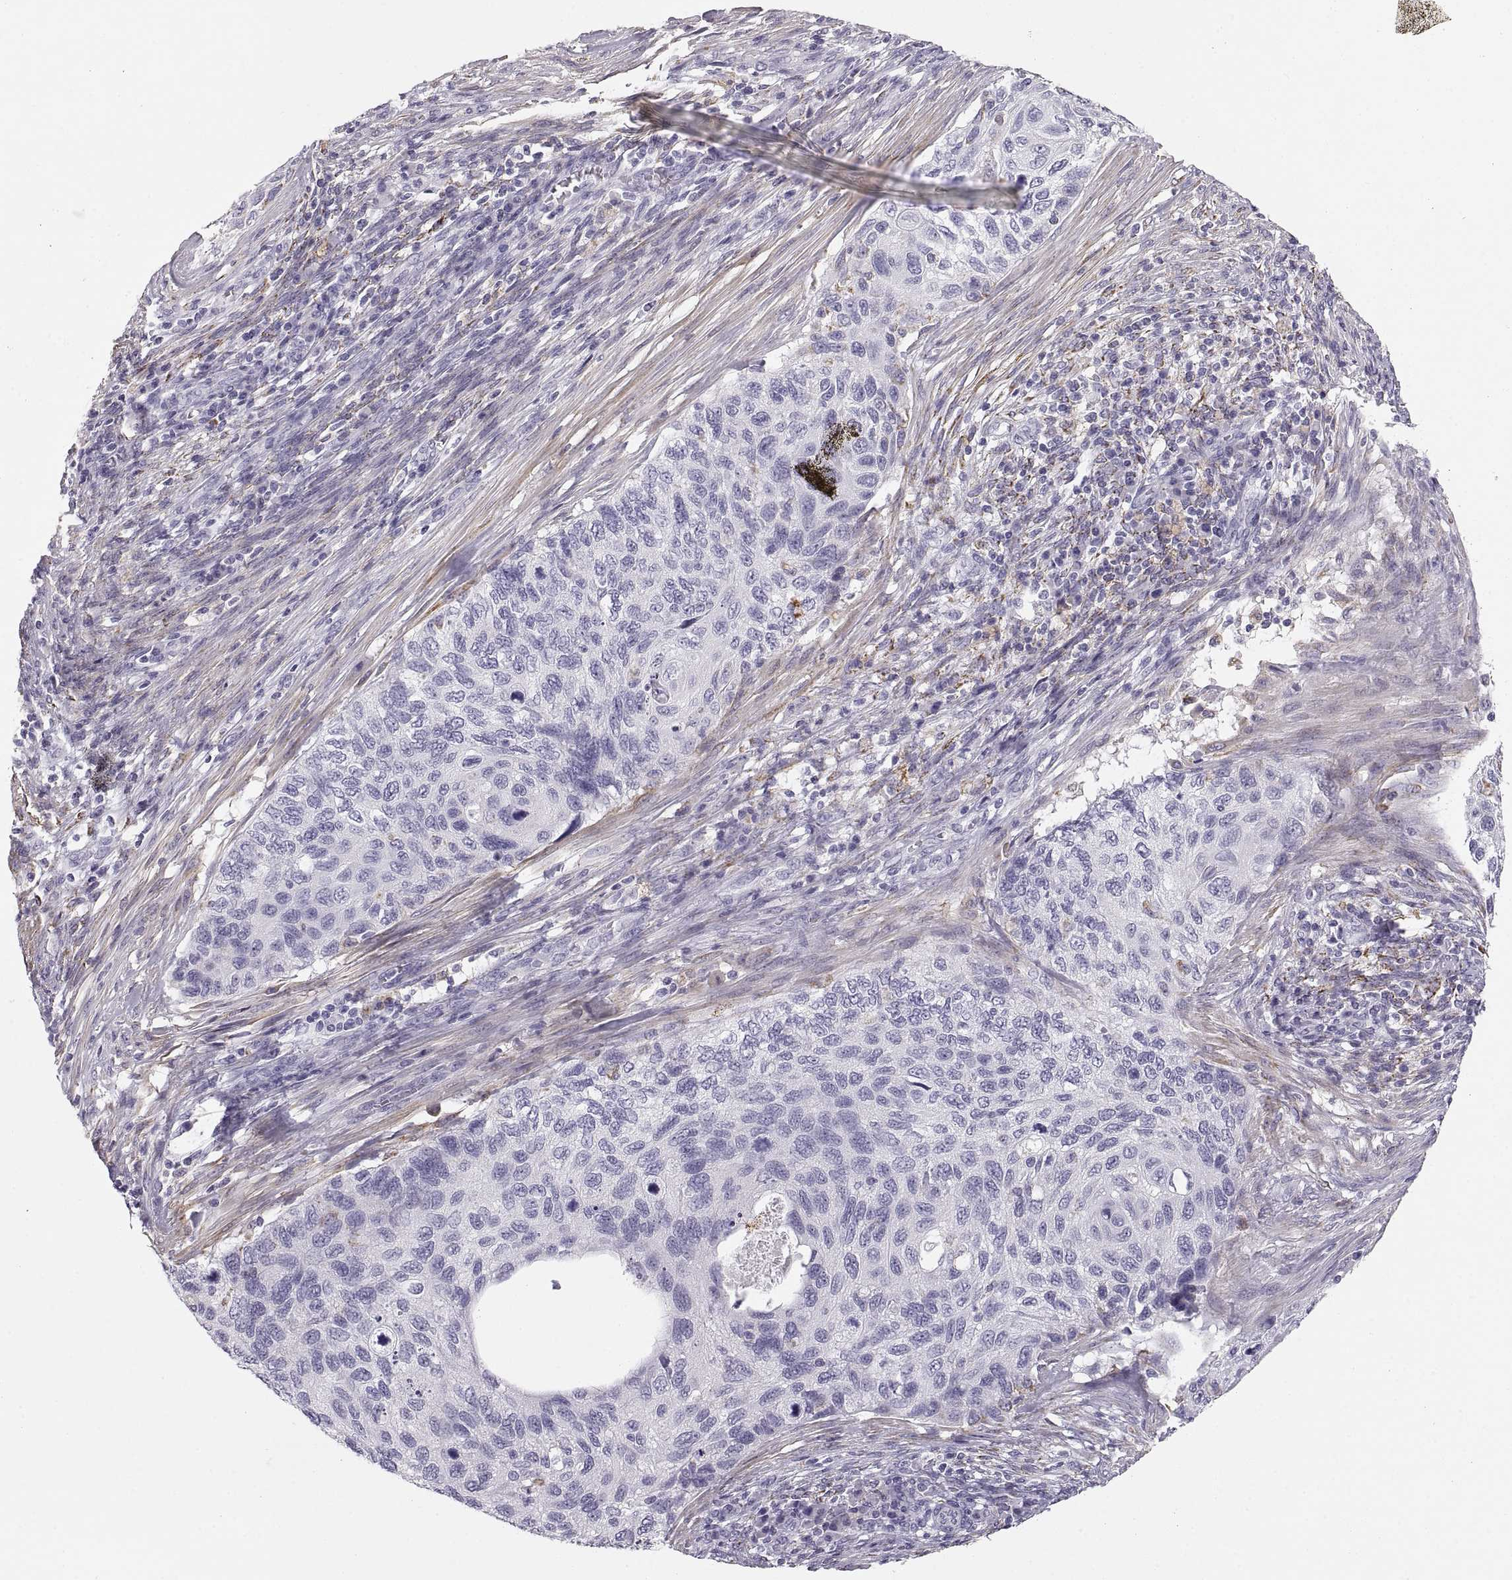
{"staining": {"intensity": "negative", "quantity": "none", "location": "none"}, "tissue": "cervical cancer", "cell_type": "Tumor cells", "image_type": "cancer", "snomed": [{"axis": "morphology", "description": "Squamous cell carcinoma, NOS"}, {"axis": "topography", "description": "Cervix"}], "caption": "This is an immunohistochemistry image of squamous cell carcinoma (cervical). There is no positivity in tumor cells.", "gene": "COL9A3", "patient": {"sex": "female", "age": 70}}